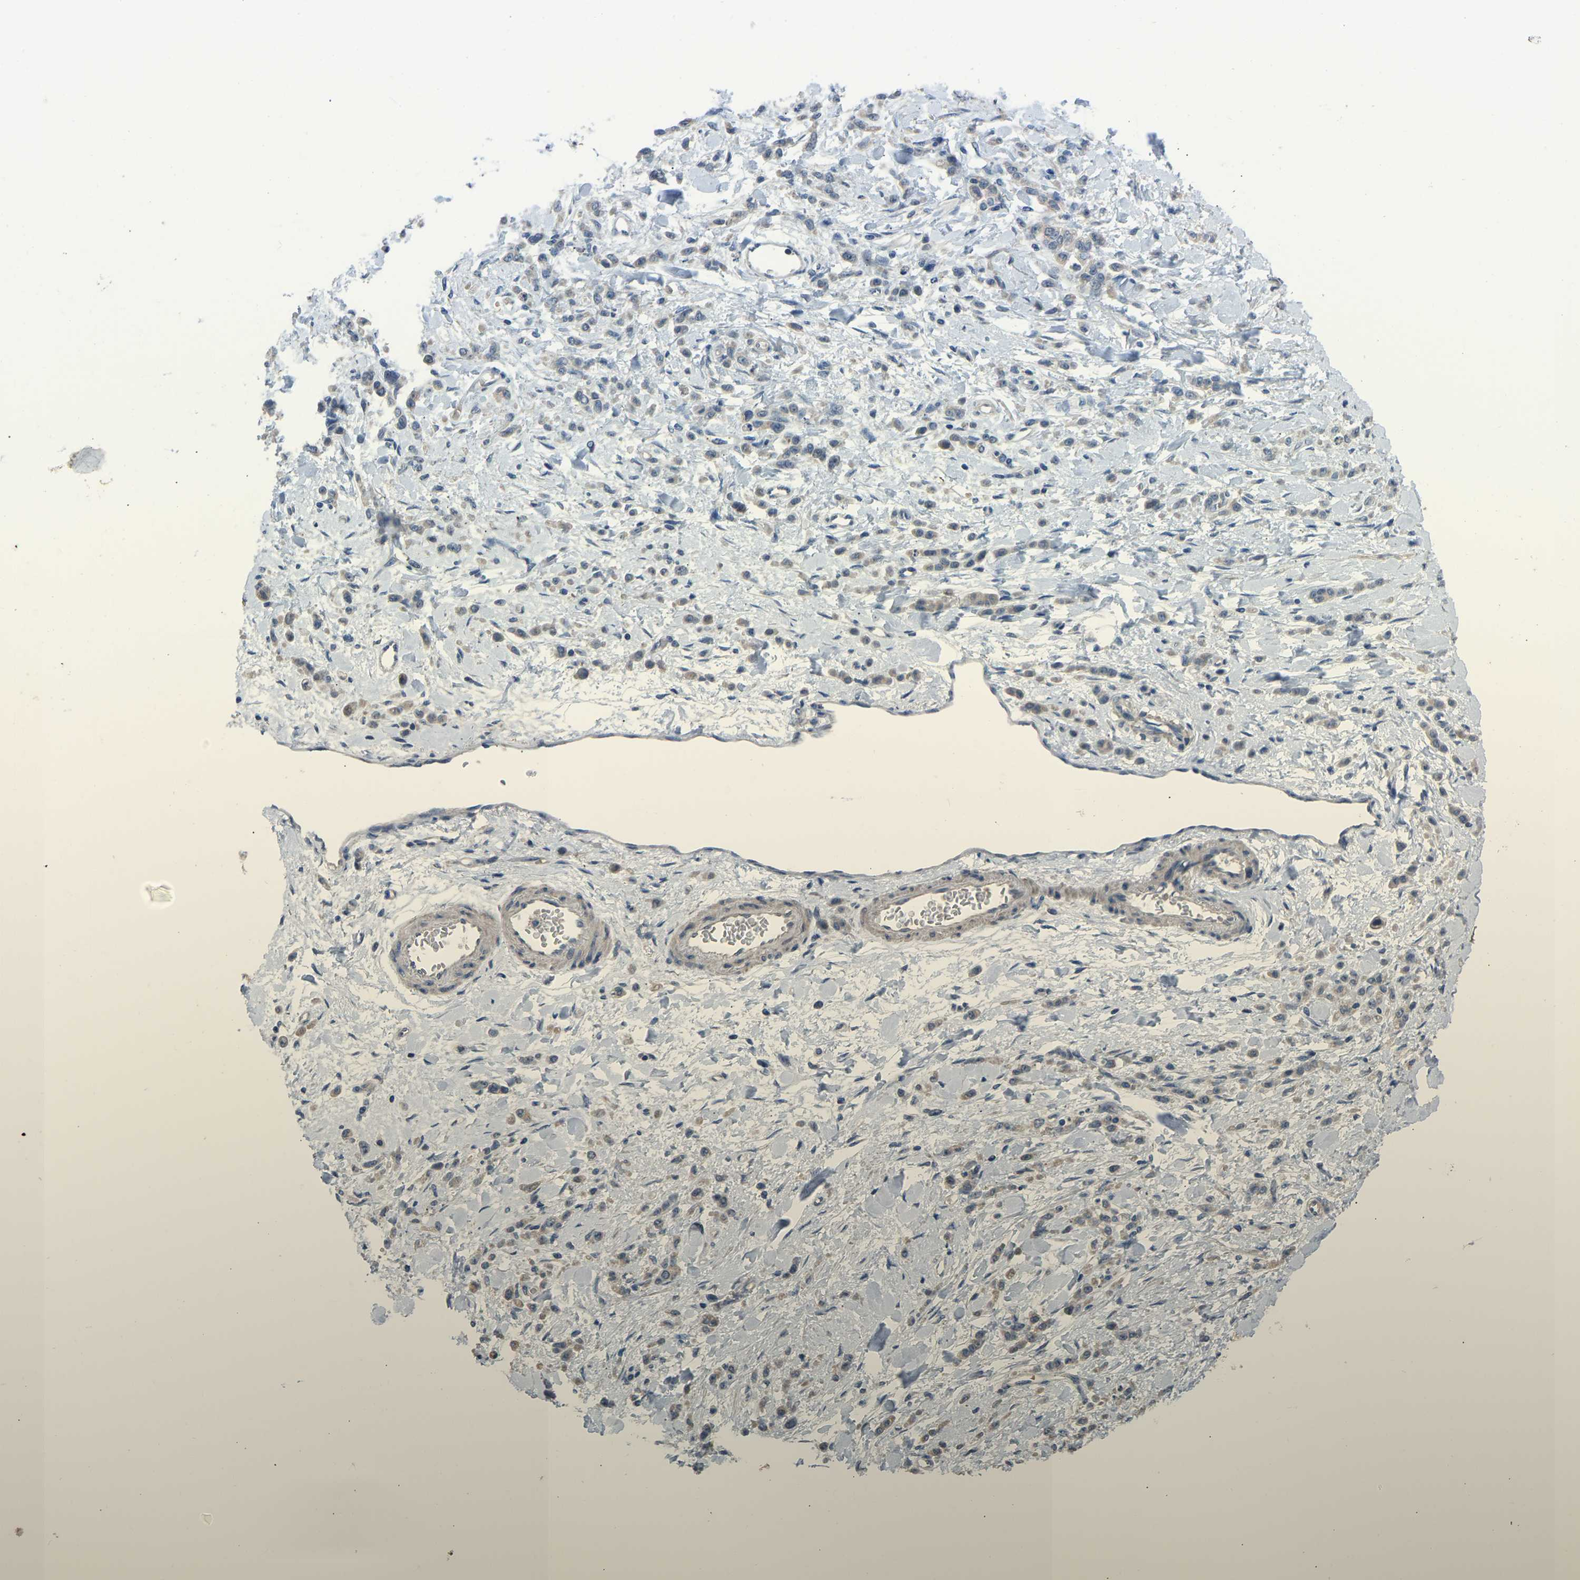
{"staining": {"intensity": "weak", "quantity": "<25%", "location": "cytoplasmic/membranous"}, "tissue": "stomach cancer", "cell_type": "Tumor cells", "image_type": "cancer", "snomed": [{"axis": "morphology", "description": "Normal tissue, NOS"}, {"axis": "morphology", "description": "Adenocarcinoma, NOS"}, {"axis": "topography", "description": "Stomach"}], "caption": "Immunohistochemistry (IHC) of stomach adenocarcinoma demonstrates no staining in tumor cells.", "gene": "CDK2AP1", "patient": {"sex": "male", "age": 82}}